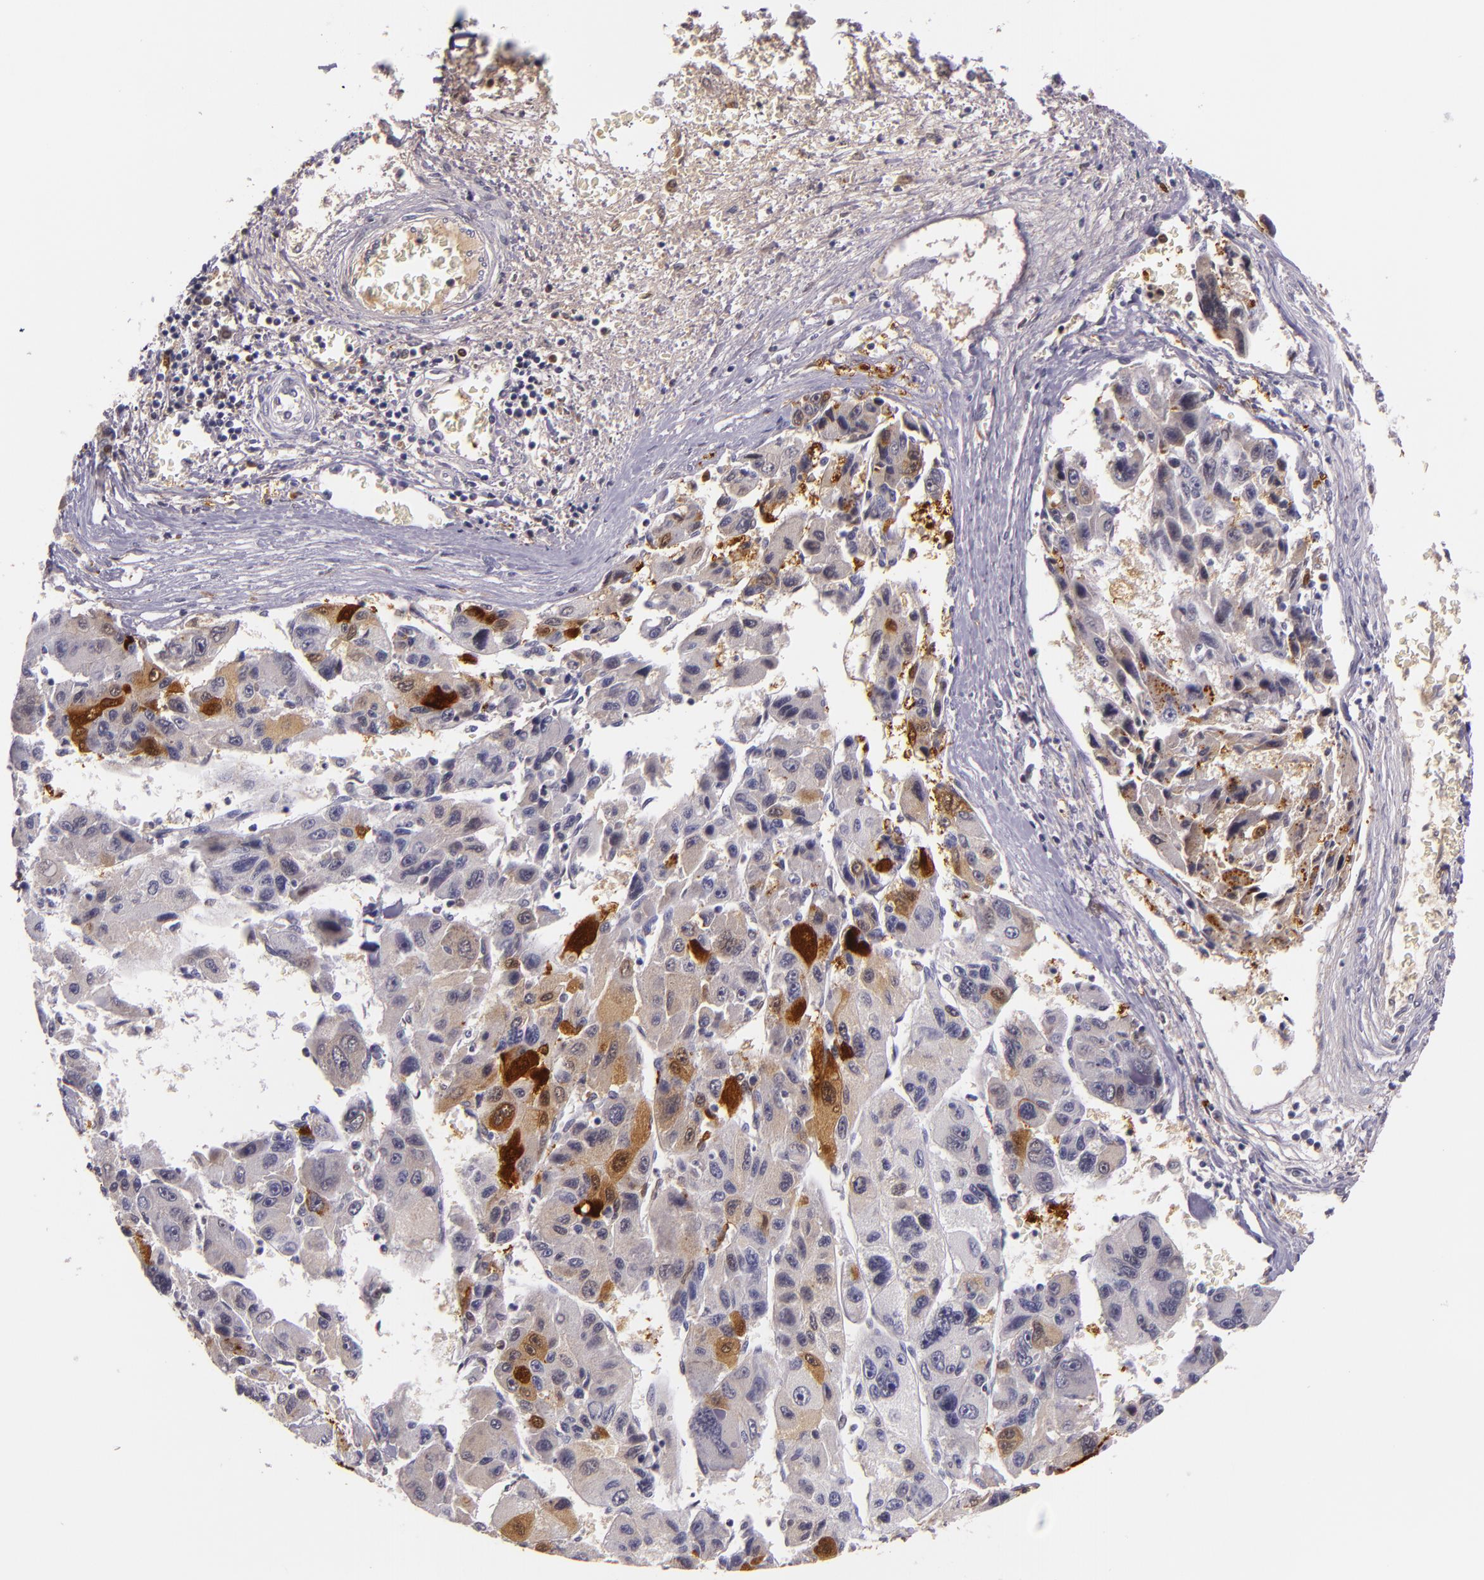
{"staining": {"intensity": "strong", "quantity": "<25%", "location": "cytoplasmic/membranous,nuclear"}, "tissue": "liver cancer", "cell_type": "Tumor cells", "image_type": "cancer", "snomed": [{"axis": "morphology", "description": "Carcinoma, Hepatocellular, NOS"}, {"axis": "topography", "description": "Liver"}], "caption": "Protein staining by IHC displays strong cytoplasmic/membranous and nuclear staining in approximately <25% of tumor cells in liver cancer.", "gene": "MT1A", "patient": {"sex": "male", "age": 64}}